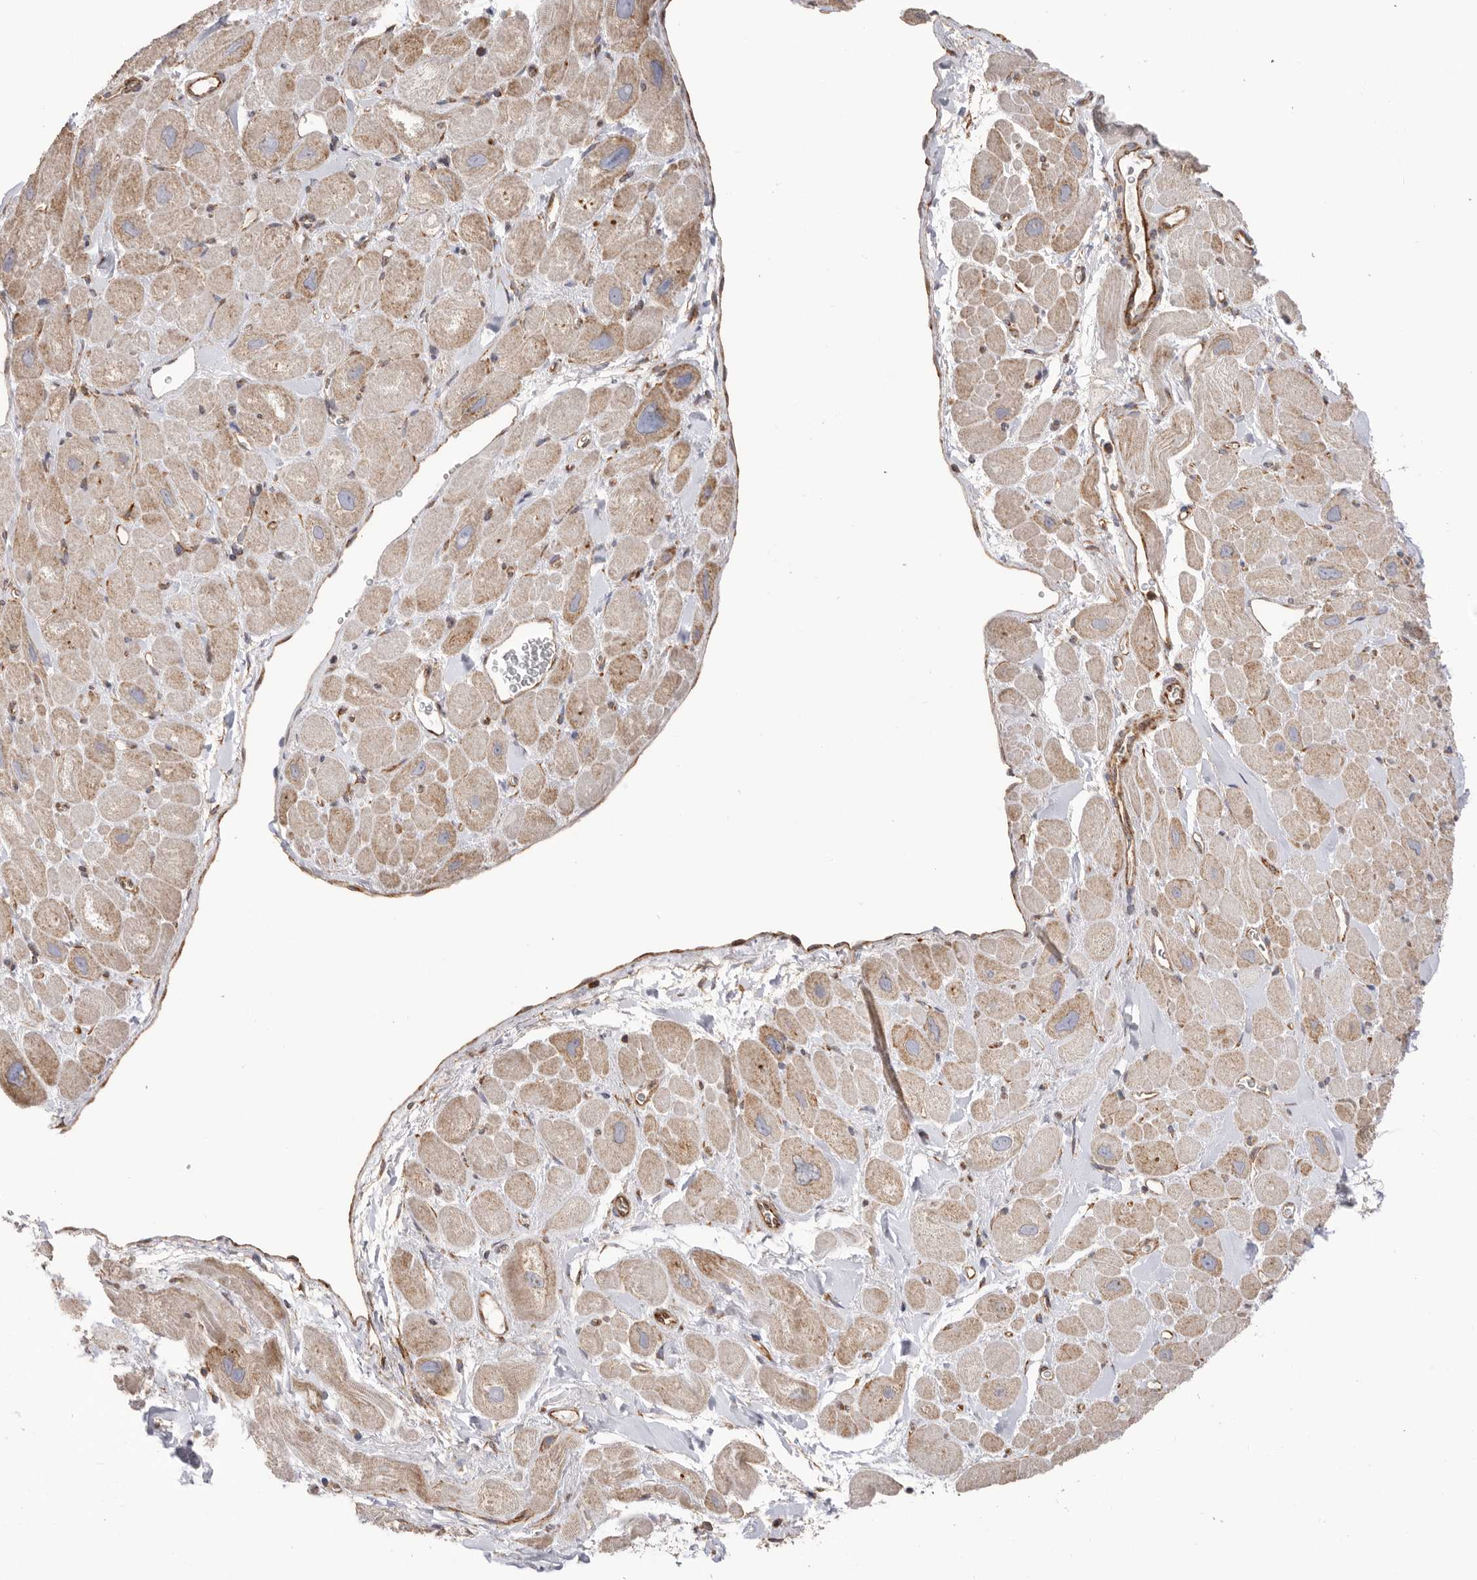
{"staining": {"intensity": "moderate", "quantity": "25%-75%", "location": "cytoplasmic/membranous"}, "tissue": "heart muscle", "cell_type": "Cardiomyocytes", "image_type": "normal", "snomed": [{"axis": "morphology", "description": "Normal tissue, NOS"}, {"axis": "topography", "description": "Heart"}], "caption": "Cardiomyocytes demonstrate medium levels of moderate cytoplasmic/membranous expression in about 25%-75% of cells in benign human heart muscle. (DAB IHC, brown staining for protein, blue staining for nuclei).", "gene": "SERBP1", "patient": {"sex": "male", "age": 49}}